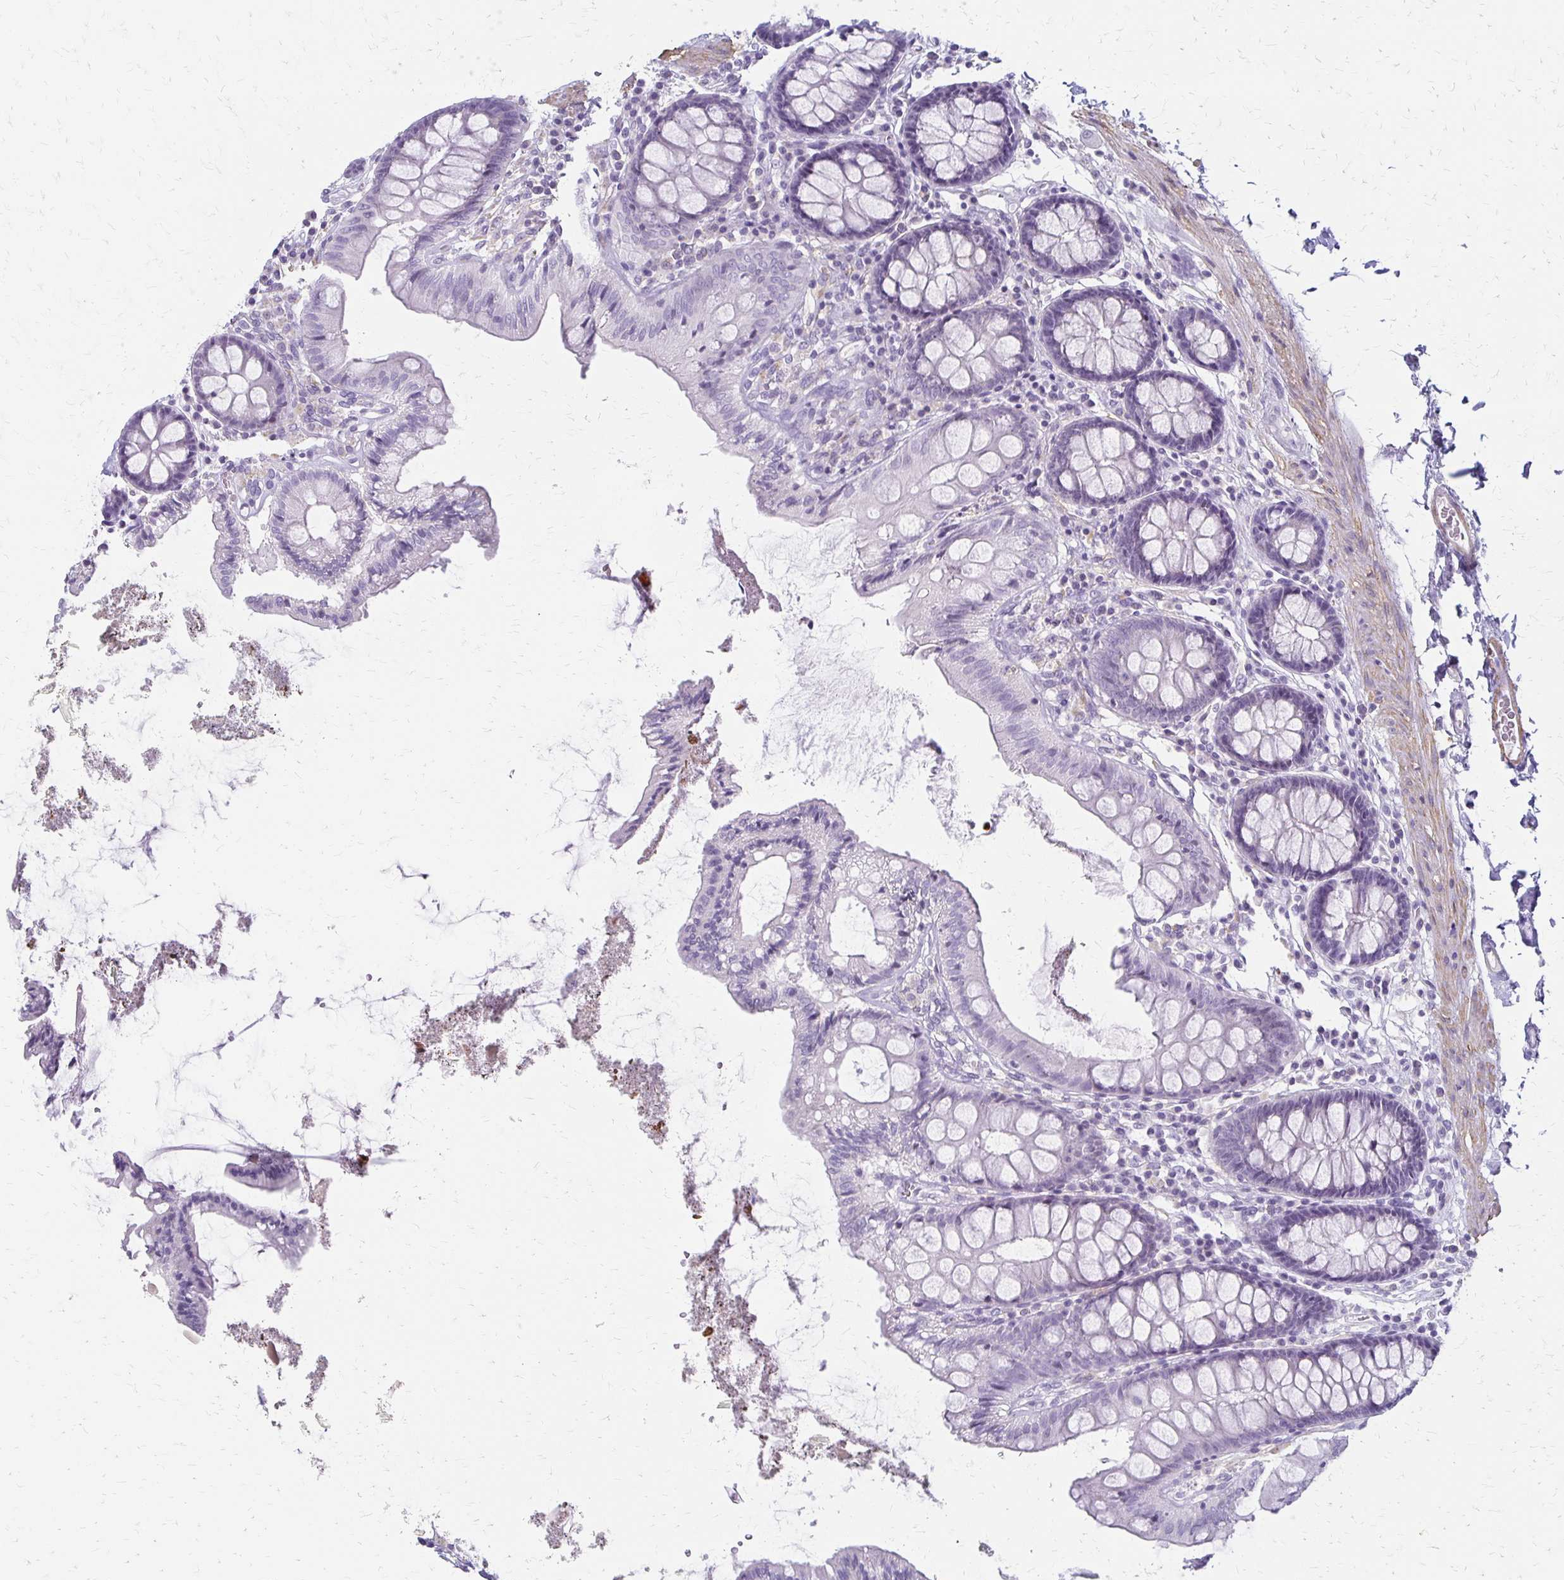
{"staining": {"intensity": "negative", "quantity": "none", "location": "none"}, "tissue": "colon", "cell_type": "Endothelial cells", "image_type": "normal", "snomed": [{"axis": "morphology", "description": "Normal tissue, NOS"}, {"axis": "topography", "description": "Colon"}], "caption": "IHC photomicrograph of normal colon stained for a protein (brown), which reveals no expression in endothelial cells. Nuclei are stained in blue.", "gene": "IVL", "patient": {"sex": "male", "age": 84}}